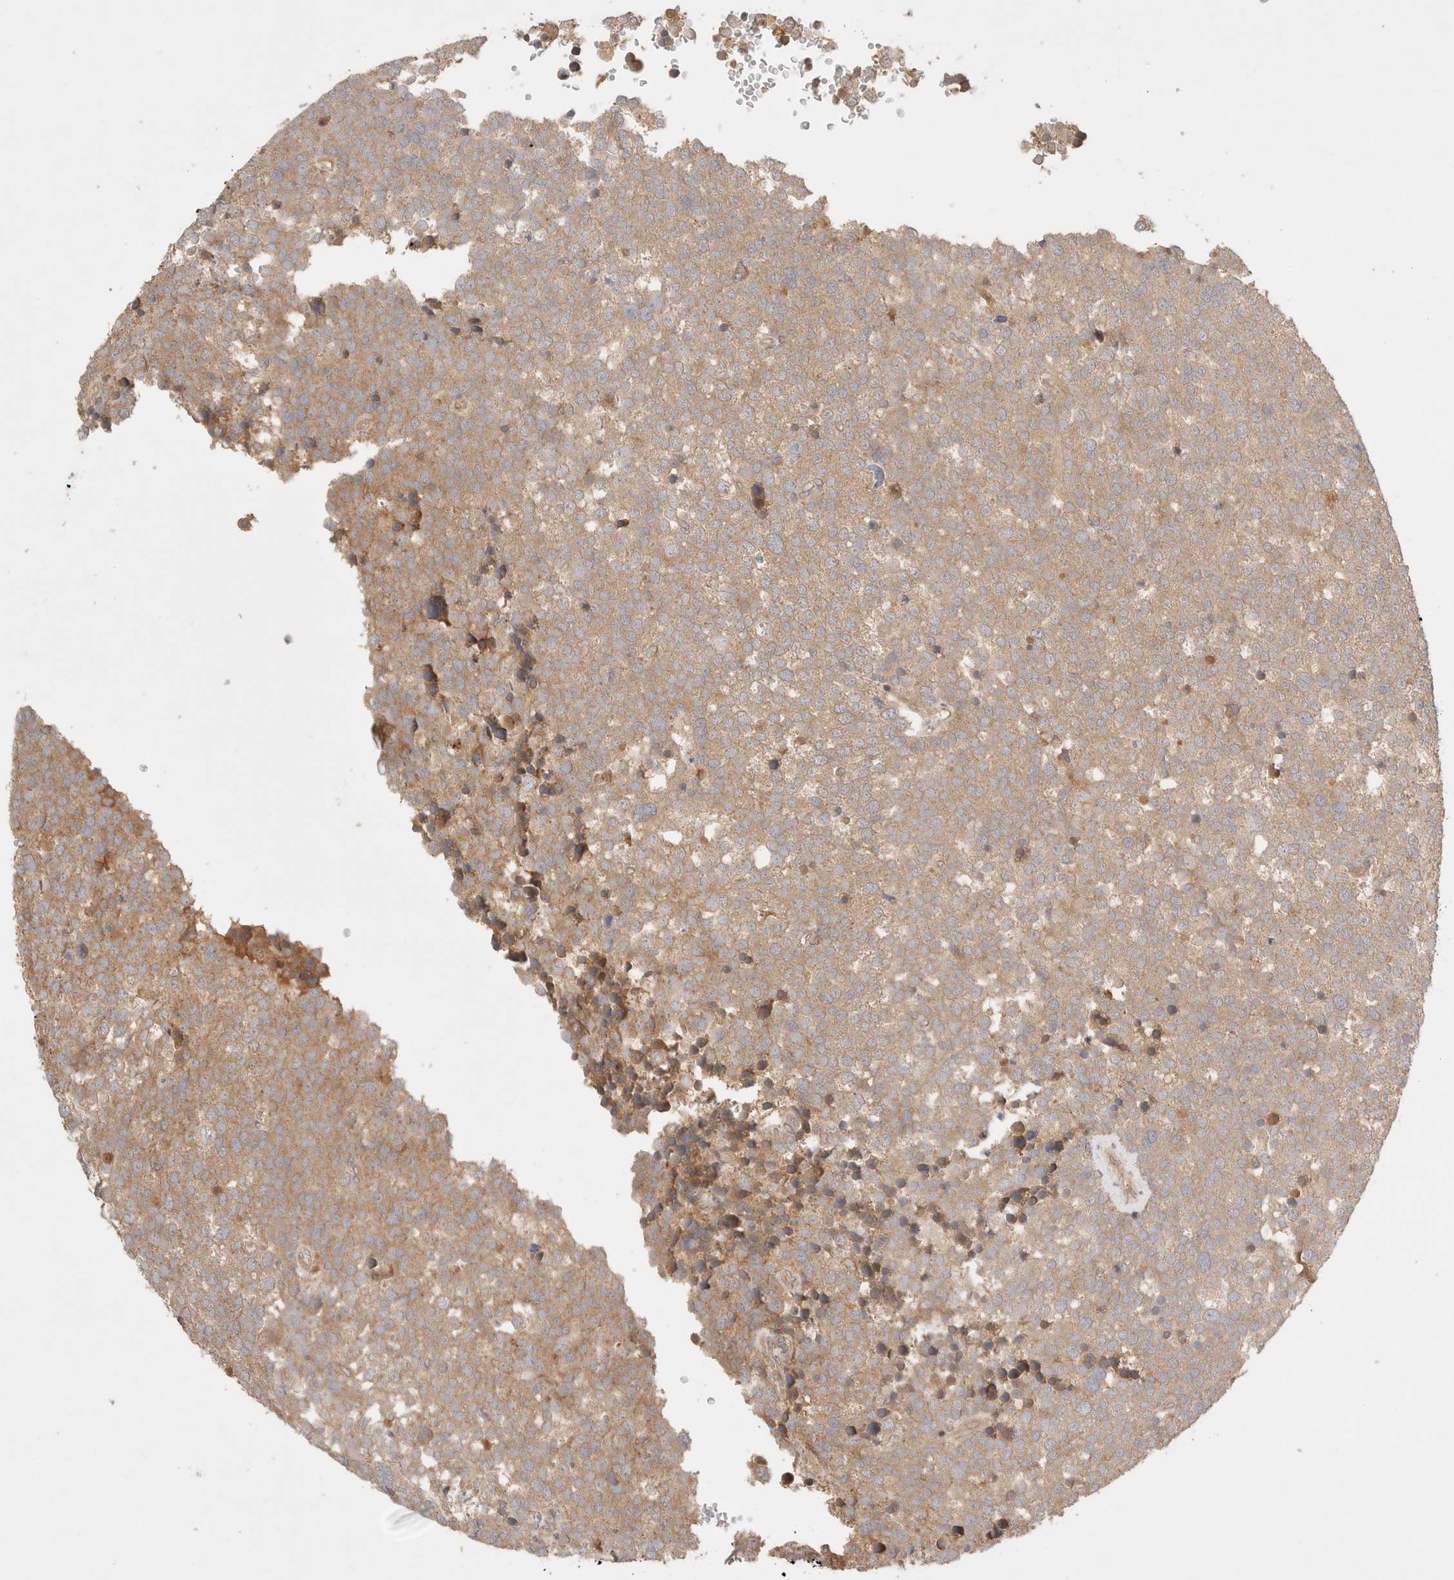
{"staining": {"intensity": "weak", "quantity": ">75%", "location": "cytoplasmic/membranous"}, "tissue": "testis cancer", "cell_type": "Tumor cells", "image_type": "cancer", "snomed": [{"axis": "morphology", "description": "Seminoma, NOS"}, {"axis": "topography", "description": "Testis"}], "caption": "An IHC image of neoplastic tissue is shown. Protein staining in brown highlights weak cytoplasmic/membranous positivity in testis cancer (seminoma) within tumor cells.", "gene": "CARNMT1", "patient": {"sex": "male", "age": 71}}